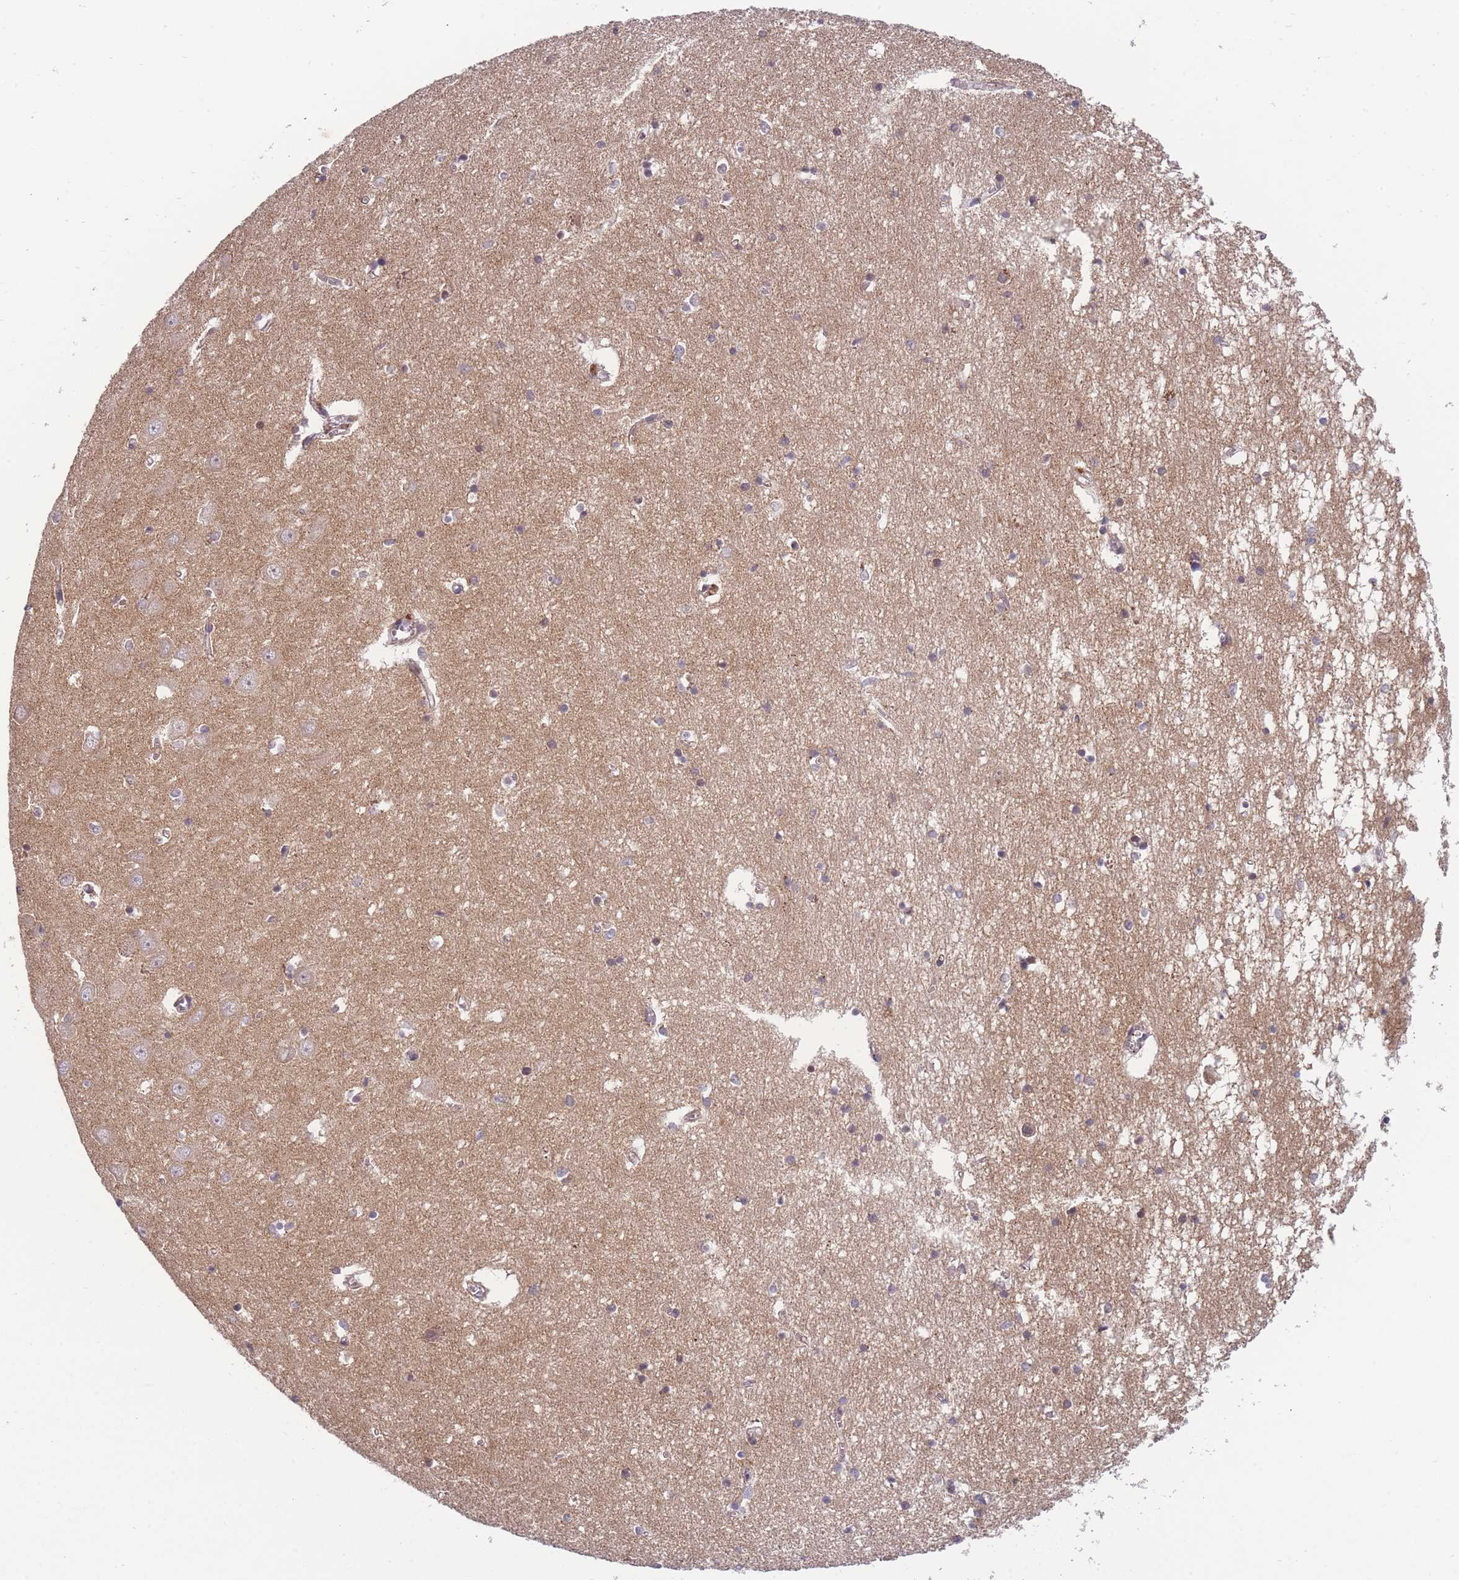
{"staining": {"intensity": "moderate", "quantity": "<25%", "location": "nuclear"}, "tissue": "hippocampus", "cell_type": "Glial cells", "image_type": "normal", "snomed": [{"axis": "morphology", "description": "Normal tissue, NOS"}, {"axis": "topography", "description": "Hippocampus"}], "caption": "The immunohistochemical stain shows moderate nuclear expression in glial cells of benign hippocampus.", "gene": "RALGDS", "patient": {"sex": "male", "age": 70}}